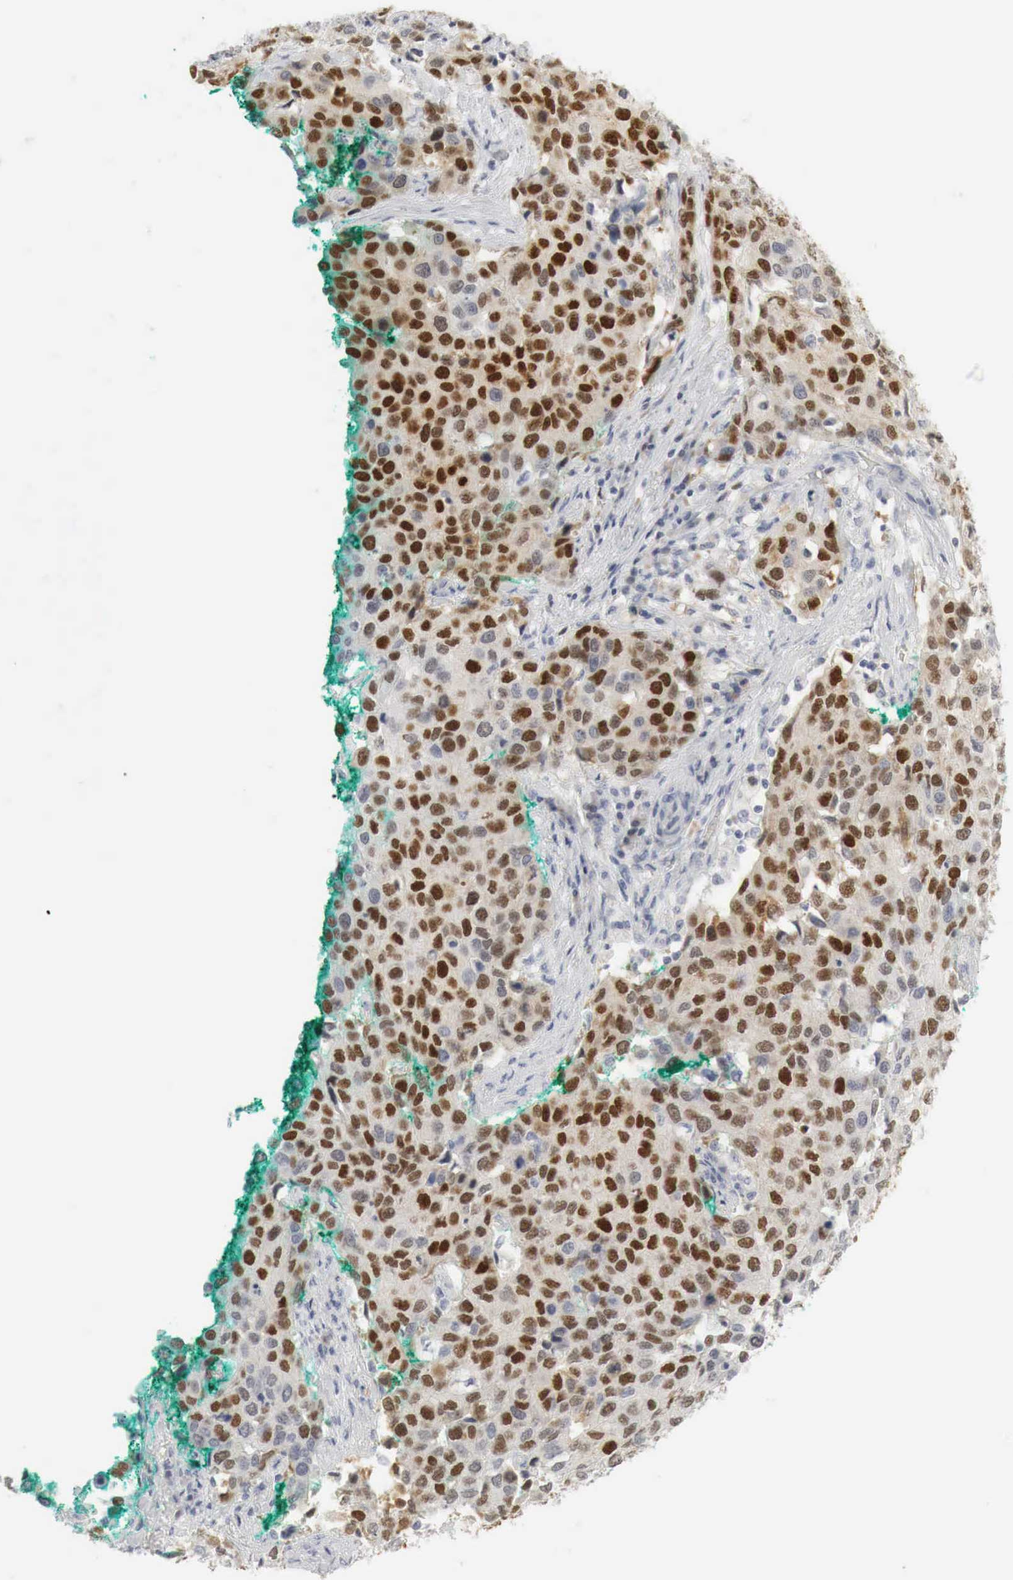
{"staining": {"intensity": "strong", "quantity": "25%-75%", "location": "nuclear"}, "tissue": "cervical cancer", "cell_type": "Tumor cells", "image_type": "cancer", "snomed": [{"axis": "morphology", "description": "Squamous cell carcinoma, NOS"}, {"axis": "topography", "description": "Cervix"}], "caption": "Protein expression analysis of human cervical cancer (squamous cell carcinoma) reveals strong nuclear expression in approximately 25%-75% of tumor cells.", "gene": "TP63", "patient": {"sex": "female", "age": 54}}